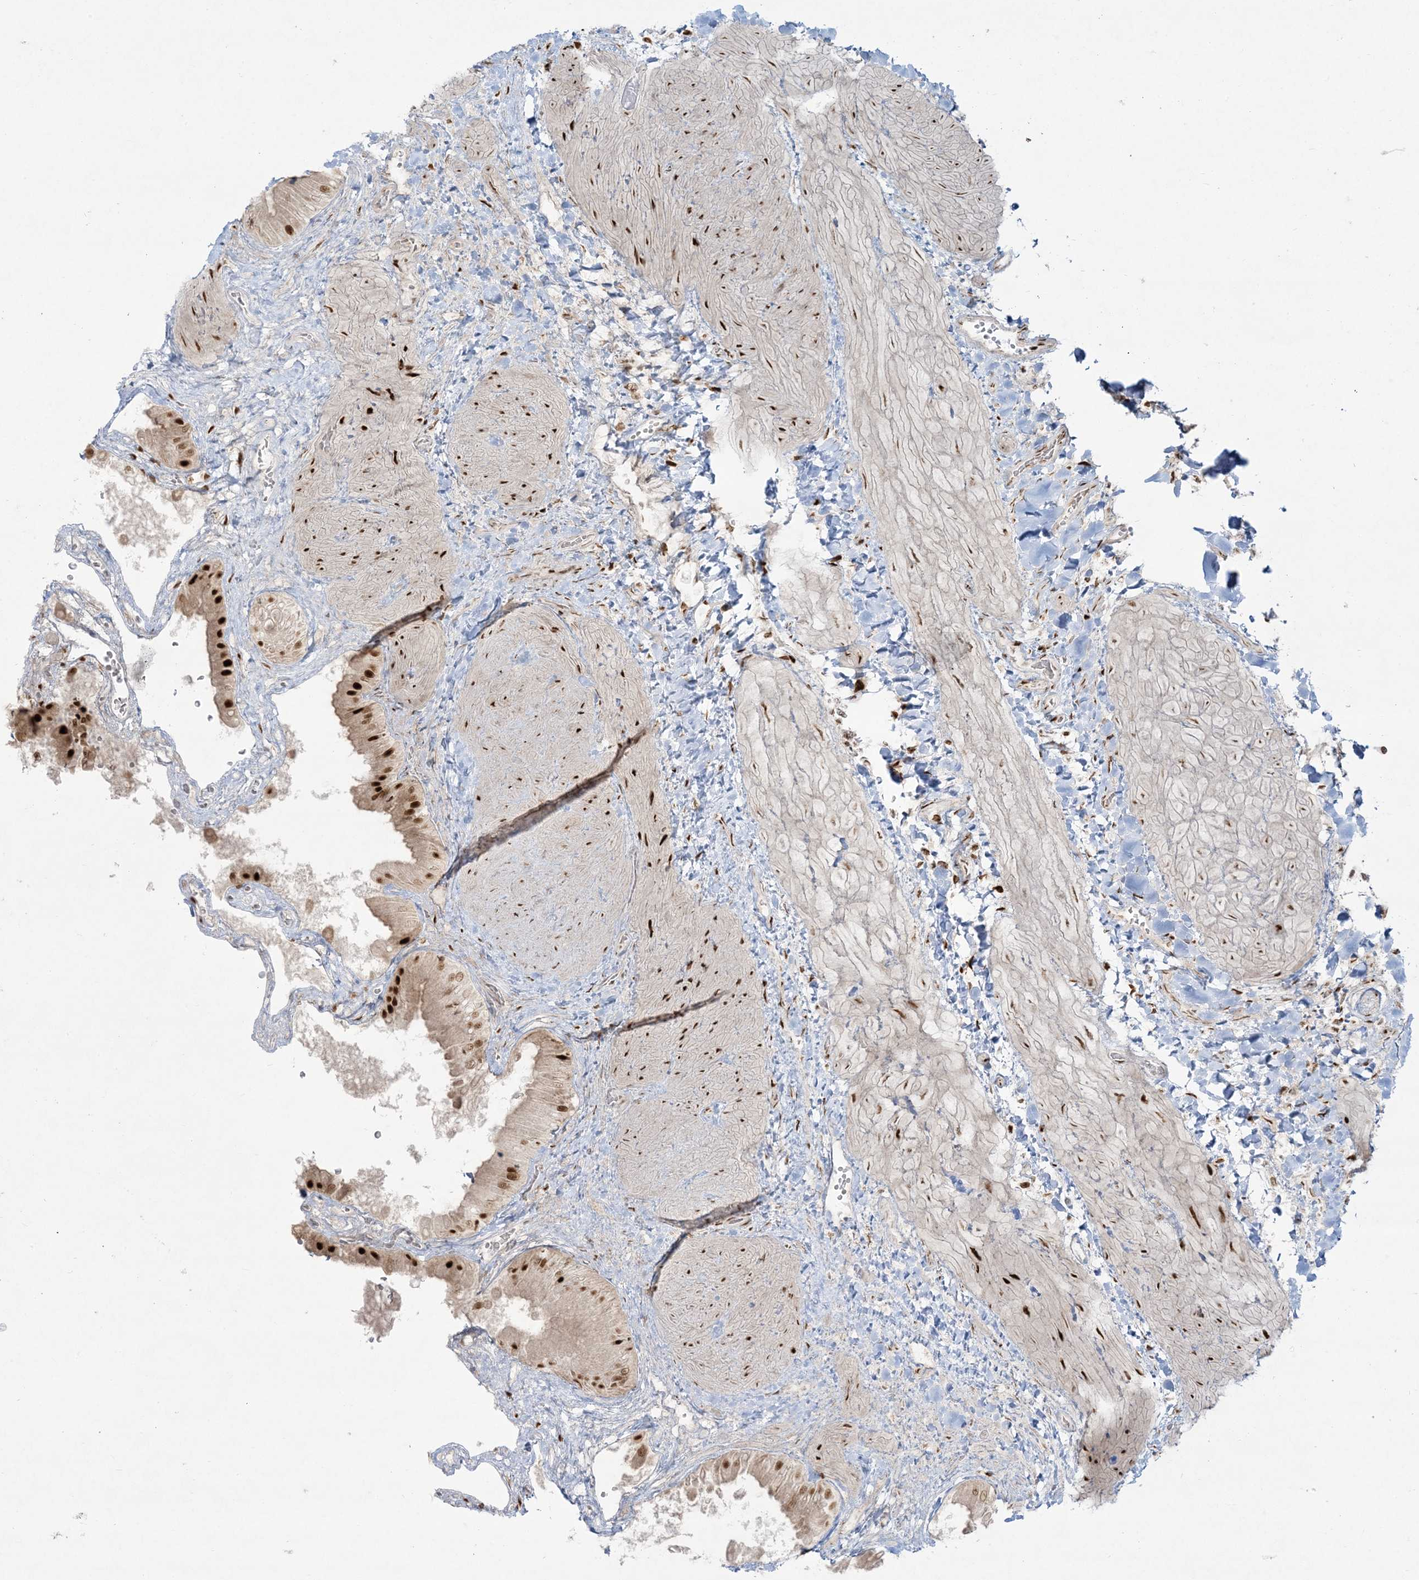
{"staining": {"intensity": "strong", "quantity": "<25%", "location": "nuclear"}, "tissue": "gallbladder", "cell_type": "Glandular cells", "image_type": "normal", "snomed": [{"axis": "morphology", "description": "Normal tissue, NOS"}, {"axis": "topography", "description": "Gallbladder"}], "caption": "Immunohistochemical staining of normal gallbladder demonstrates <25% levels of strong nuclear protein staining in approximately <25% of glandular cells.", "gene": "RBM10", "patient": {"sex": "male", "age": 55}}